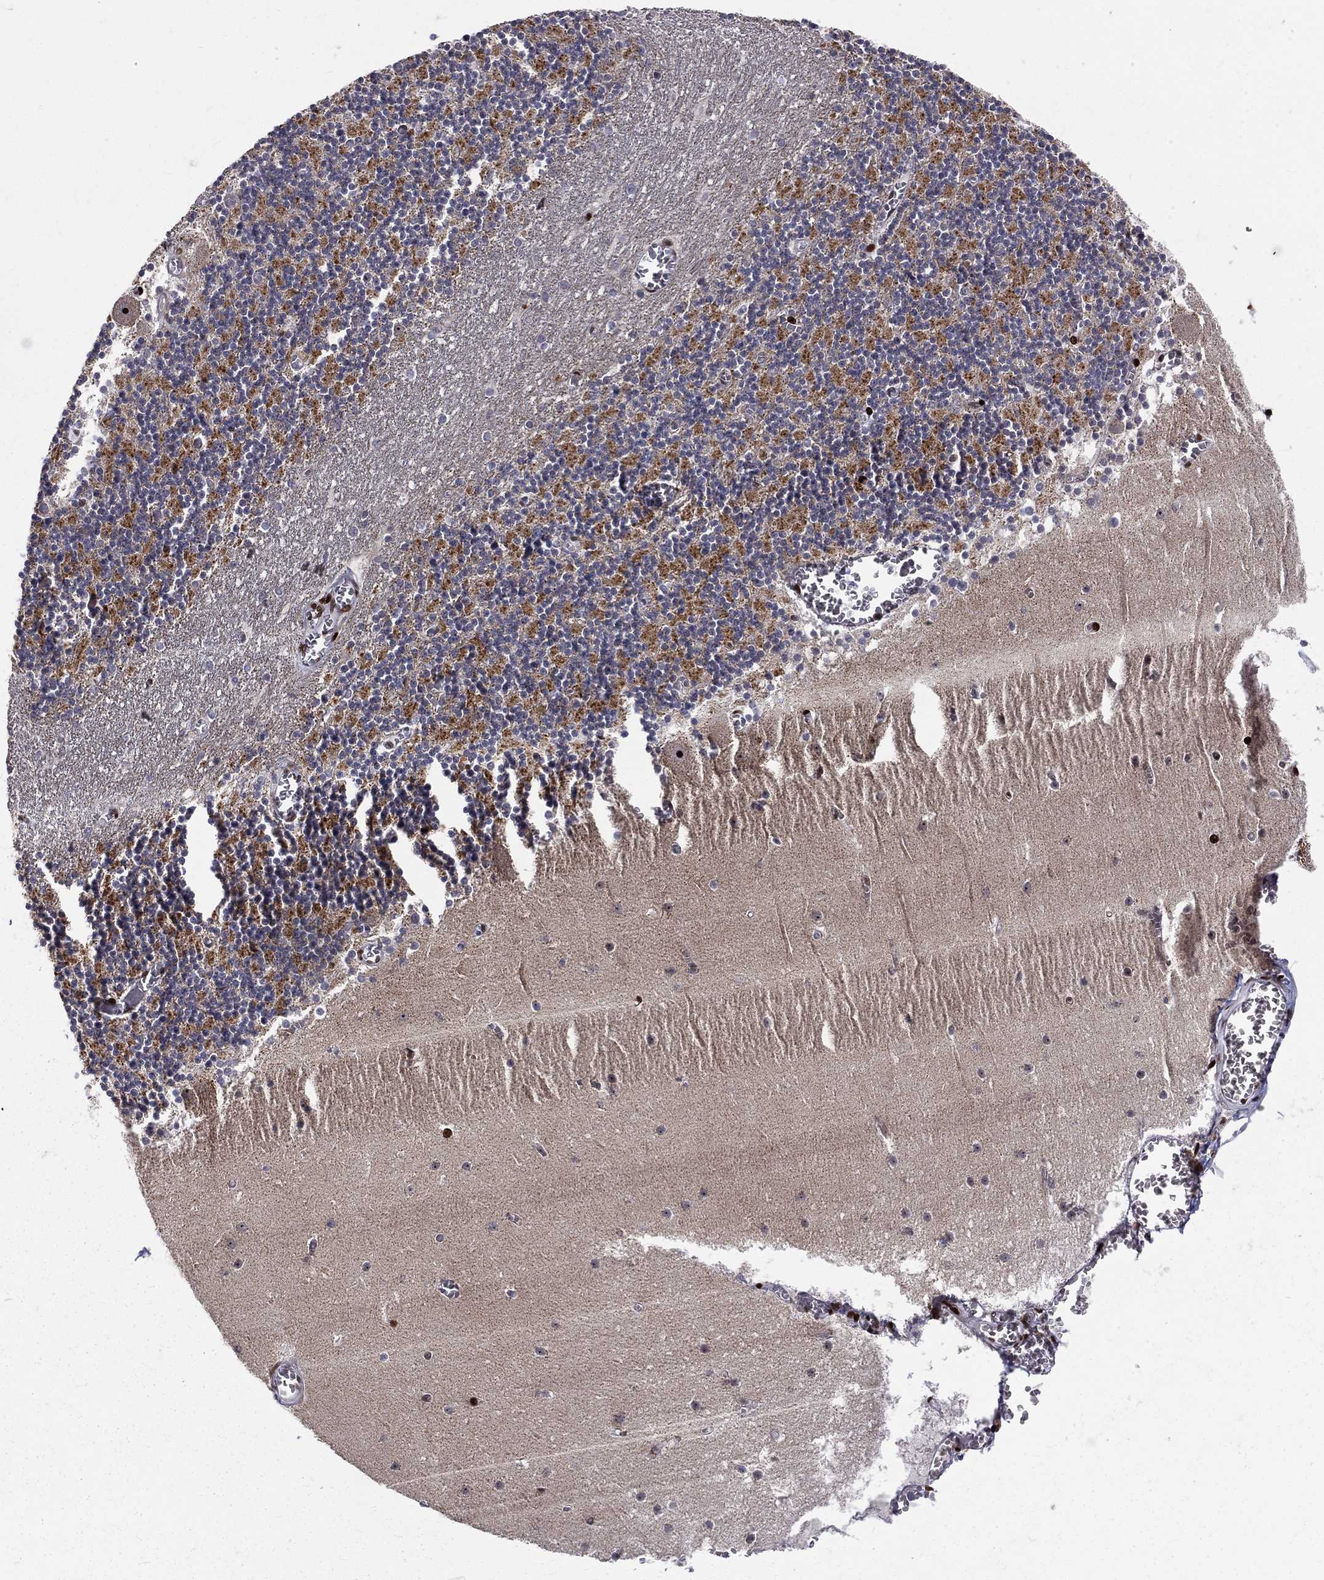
{"staining": {"intensity": "strong", "quantity": "<25%", "location": "nuclear"}, "tissue": "cerebellum", "cell_type": "Cells in granular layer", "image_type": "normal", "snomed": [{"axis": "morphology", "description": "Normal tissue, NOS"}, {"axis": "topography", "description": "Cerebellum"}], "caption": "IHC (DAB) staining of unremarkable human cerebellum demonstrates strong nuclear protein positivity in about <25% of cells in granular layer.", "gene": "ZEB1", "patient": {"sex": "female", "age": 28}}